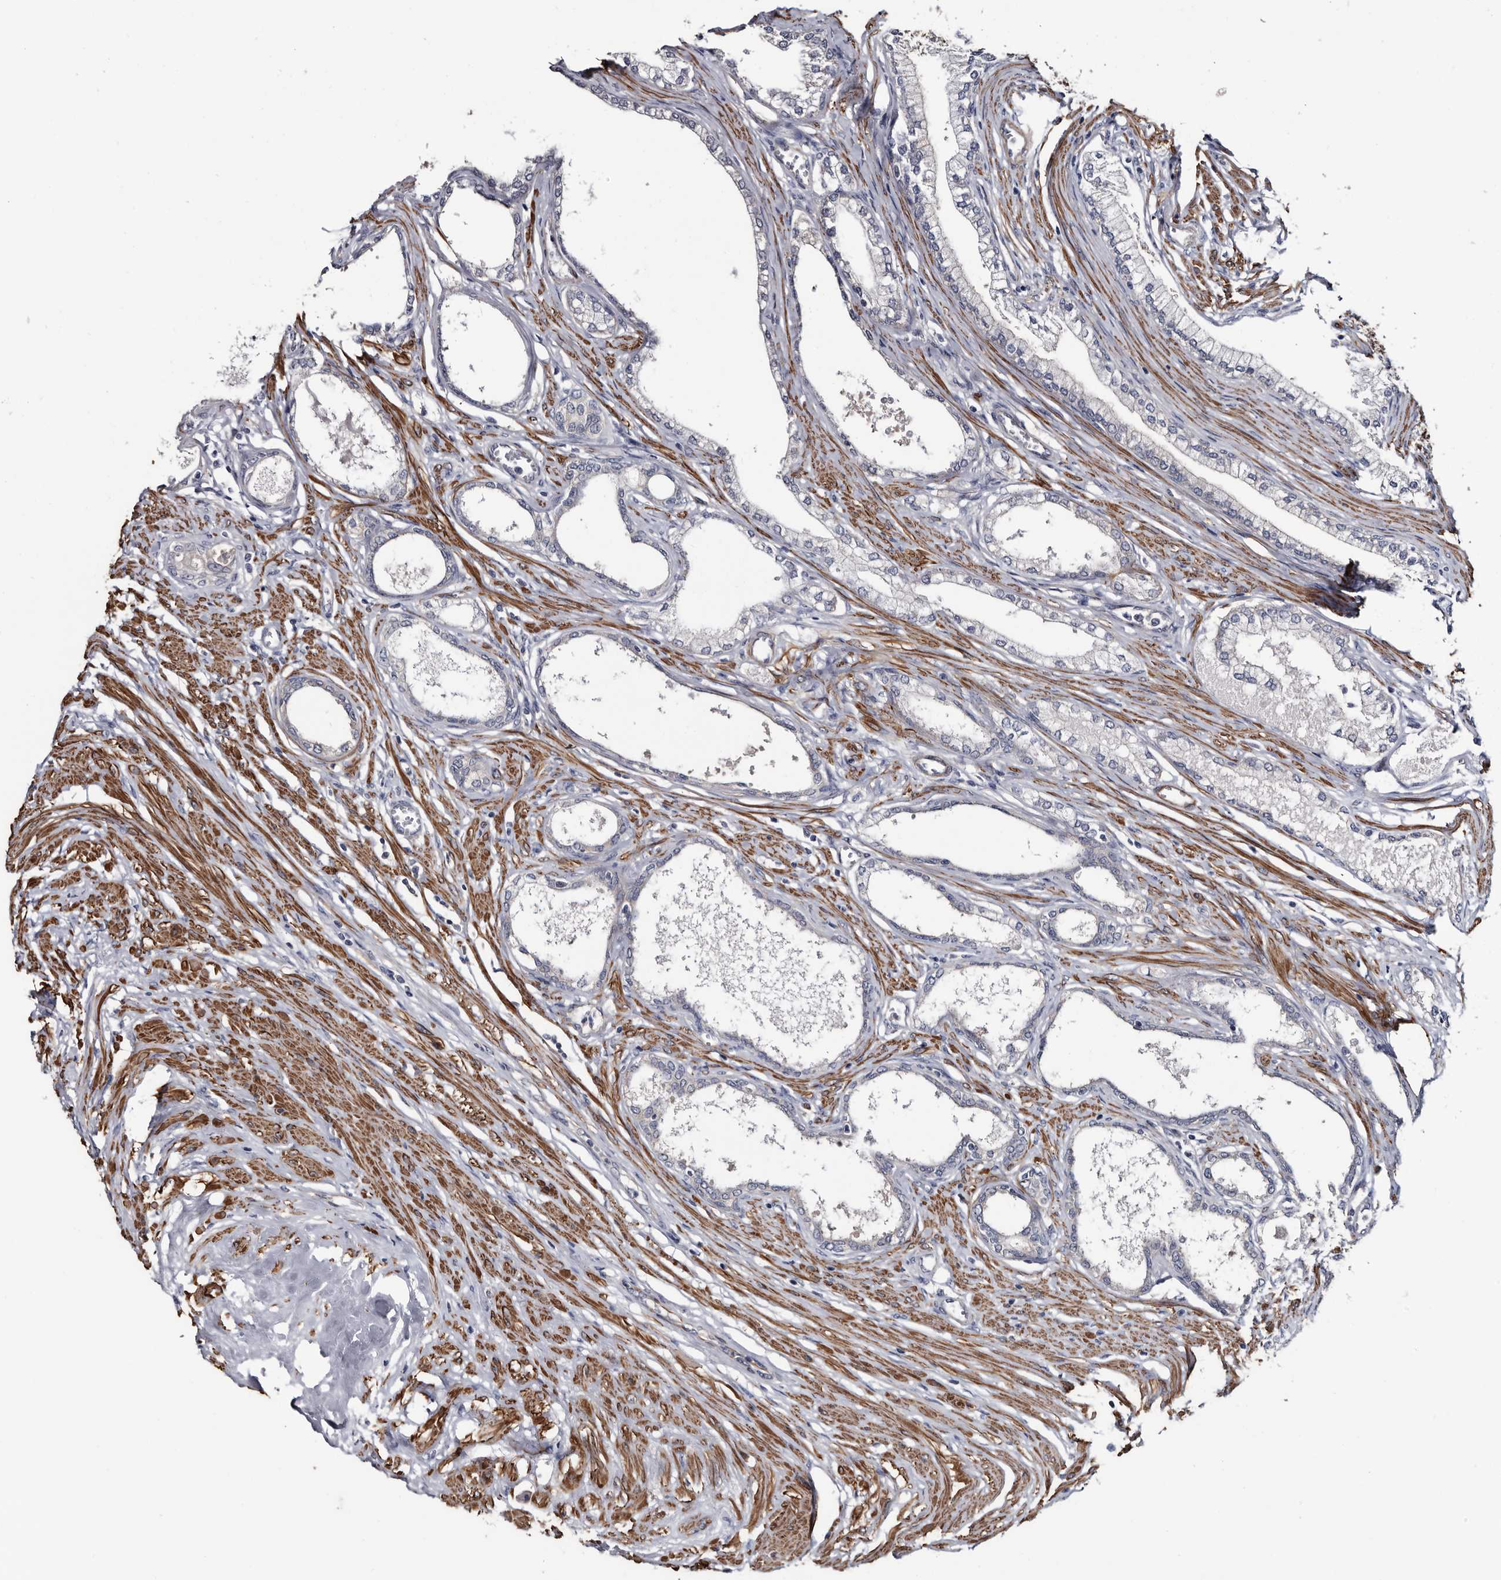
{"staining": {"intensity": "negative", "quantity": "none", "location": "none"}, "tissue": "prostate", "cell_type": "Glandular cells", "image_type": "normal", "snomed": [{"axis": "morphology", "description": "Normal tissue, NOS"}, {"axis": "morphology", "description": "Urothelial carcinoma, Low grade"}, {"axis": "topography", "description": "Urinary bladder"}, {"axis": "topography", "description": "Prostate"}], "caption": "High power microscopy micrograph of an immunohistochemistry micrograph of benign prostate, revealing no significant positivity in glandular cells. Nuclei are stained in blue.", "gene": "IARS1", "patient": {"sex": "male", "age": 60}}